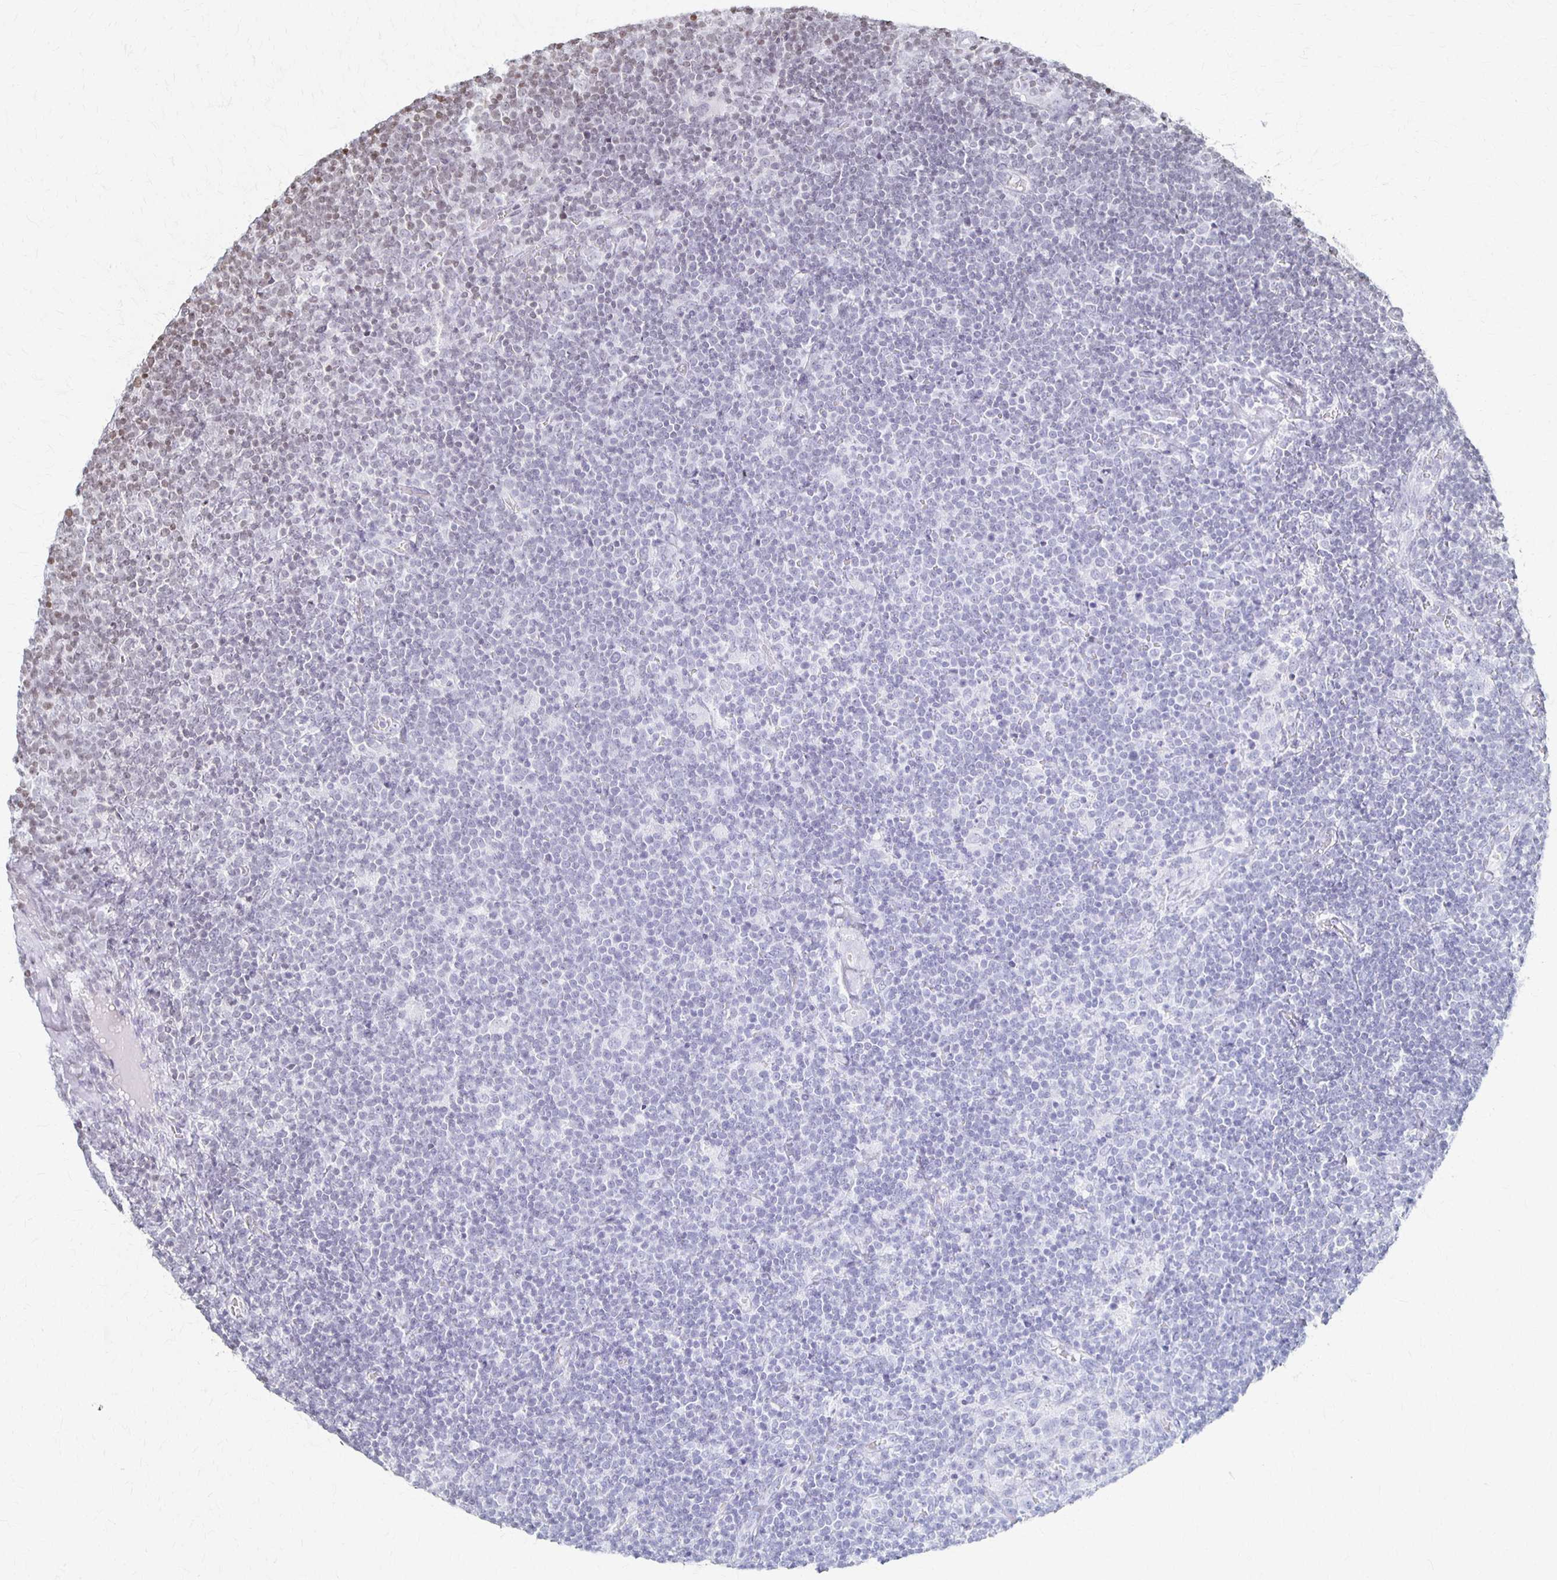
{"staining": {"intensity": "weak", "quantity": "<25%", "location": "nuclear"}, "tissue": "lymphoma", "cell_type": "Tumor cells", "image_type": "cancer", "snomed": [{"axis": "morphology", "description": "Malignant lymphoma, non-Hodgkin's type, High grade"}, {"axis": "topography", "description": "Lymph node"}], "caption": "This is a histopathology image of immunohistochemistry (IHC) staining of lymphoma, which shows no positivity in tumor cells. The staining was performed using DAB (3,3'-diaminobenzidine) to visualize the protein expression in brown, while the nuclei were stained in blue with hematoxylin (Magnification: 20x).", "gene": "ZNF280C", "patient": {"sex": "male", "age": 61}}